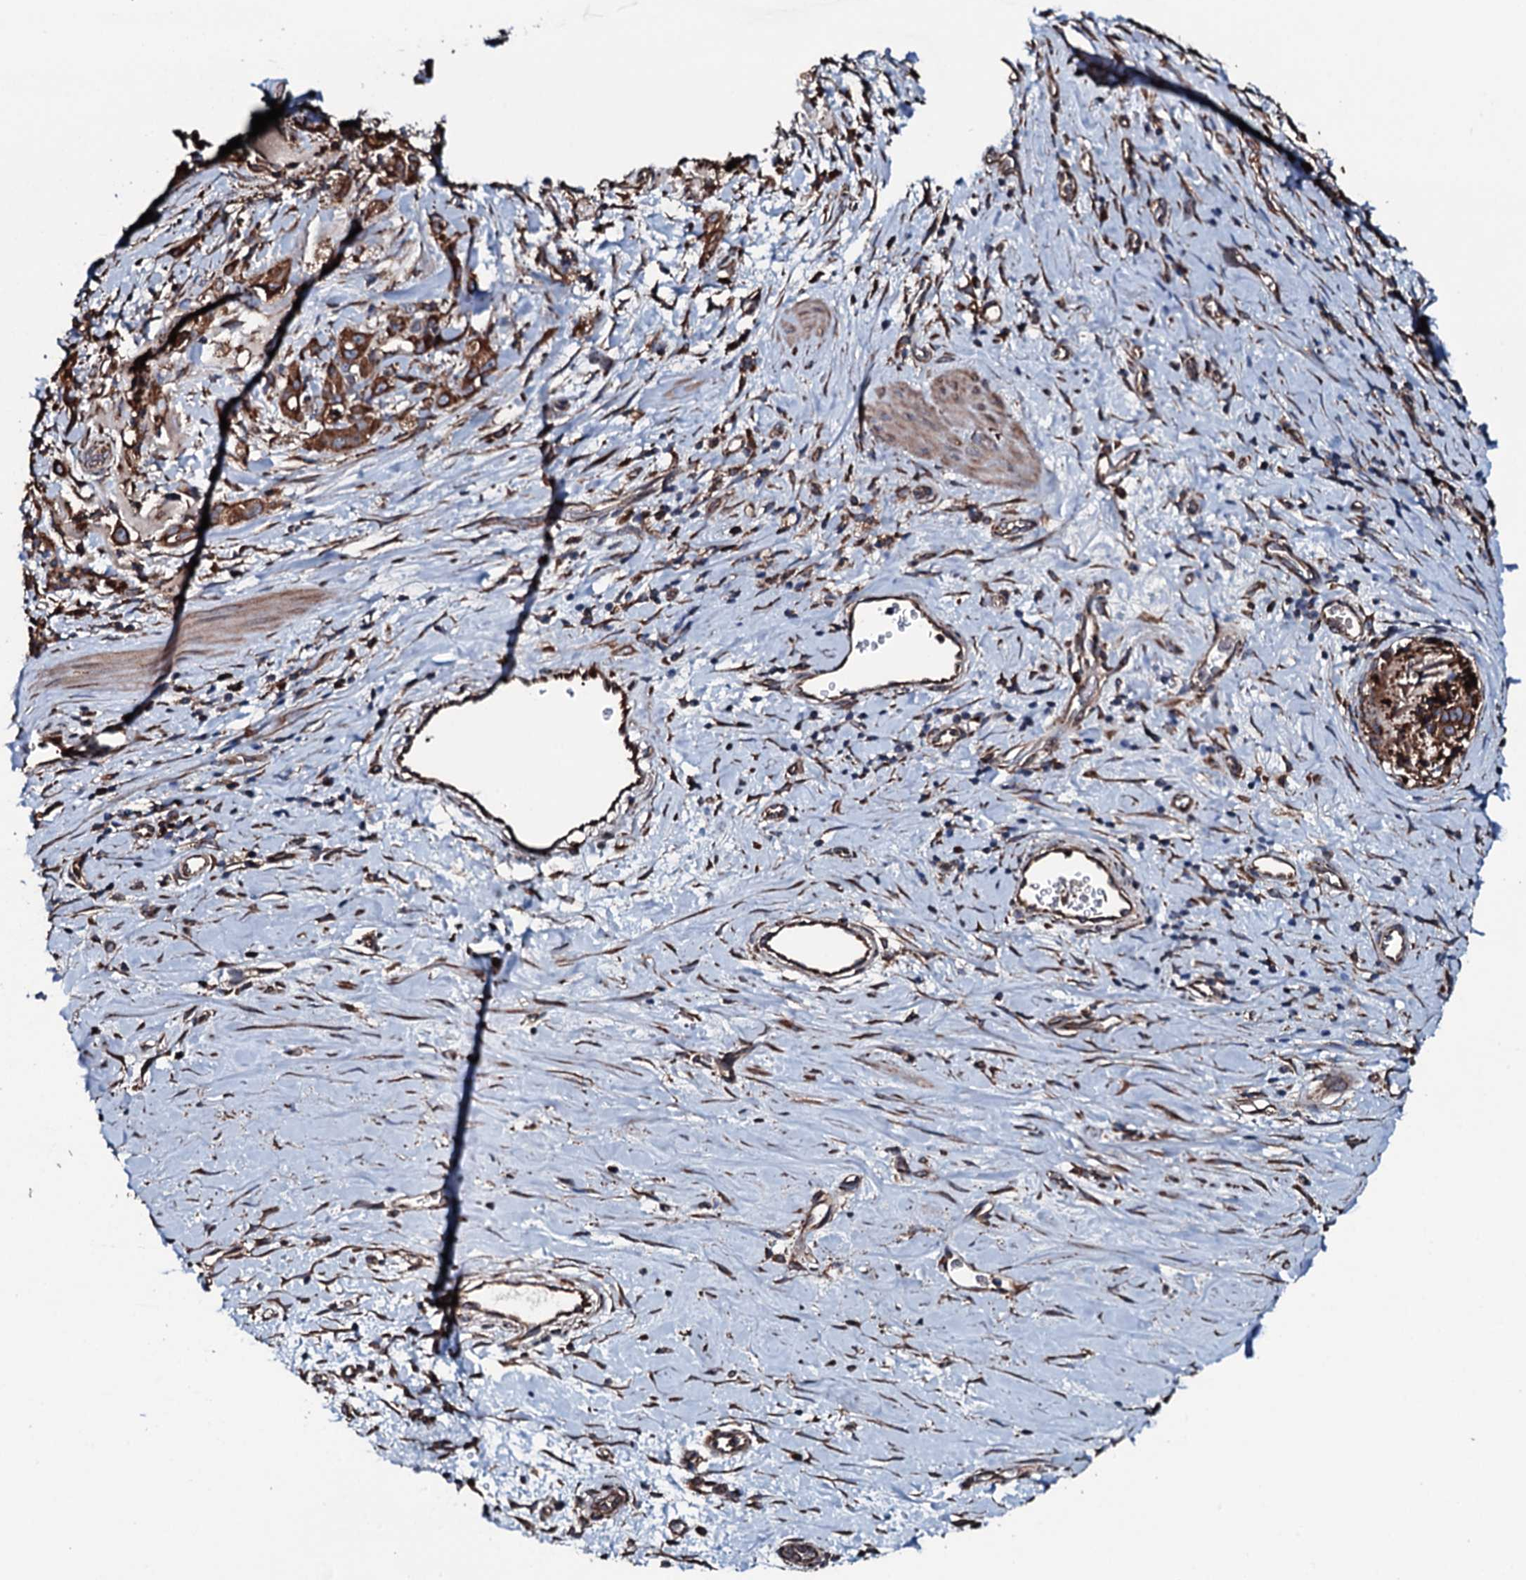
{"staining": {"intensity": "strong", "quantity": ">75%", "location": "cytoplasmic/membranous"}, "tissue": "stomach cancer", "cell_type": "Tumor cells", "image_type": "cancer", "snomed": [{"axis": "morphology", "description": "Adenocarcinoma, NOS"}, {"axis": "topography", "description": "Stomach"}], "caption": "The image exhibits a brown stain indicating the presence of a protein in the cytoplasmic/membranous of tumor cells in adenocarcinoma (stomach).", "gene": "RAB12", "patient": {"sex": "male", "age": 48}}